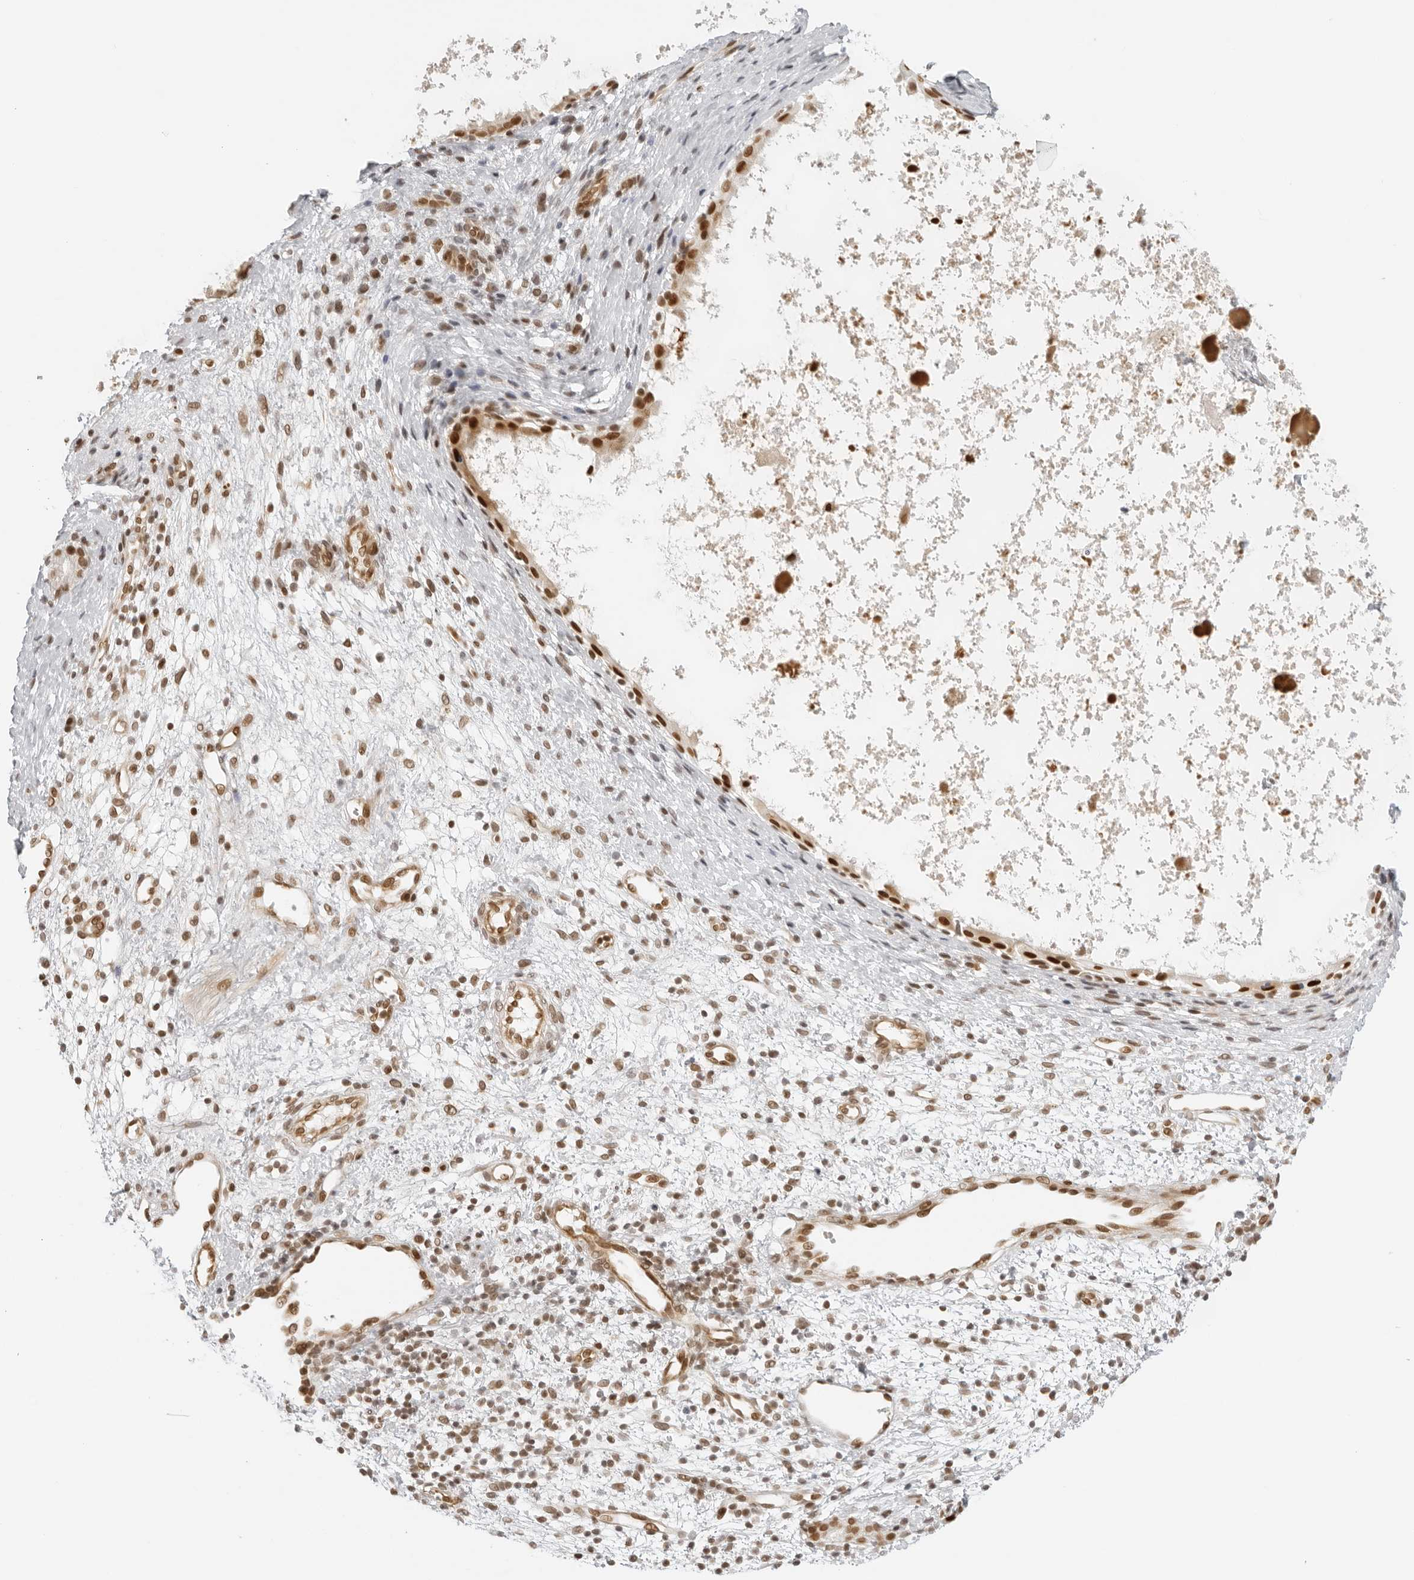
{"staining": {"intensity": "strong", "quantity": ">75%", "location": "nuclear"}, "tissue": "nasopharynx", "cell_type": "Respiratory epithelial cells", "image_type": "normal", "snomed": [{"axis": "morphology", "description": "Normal tissue, NOS"}, {"axis": "topography", "description": "Nasopharynx"}], "caption": "Normal nasopharynx reveals strong nuclear staining in about >75% of respiratory epithelial cells.", "gene": "RCC1", "patient": {"sex": "male", "age": 22}}